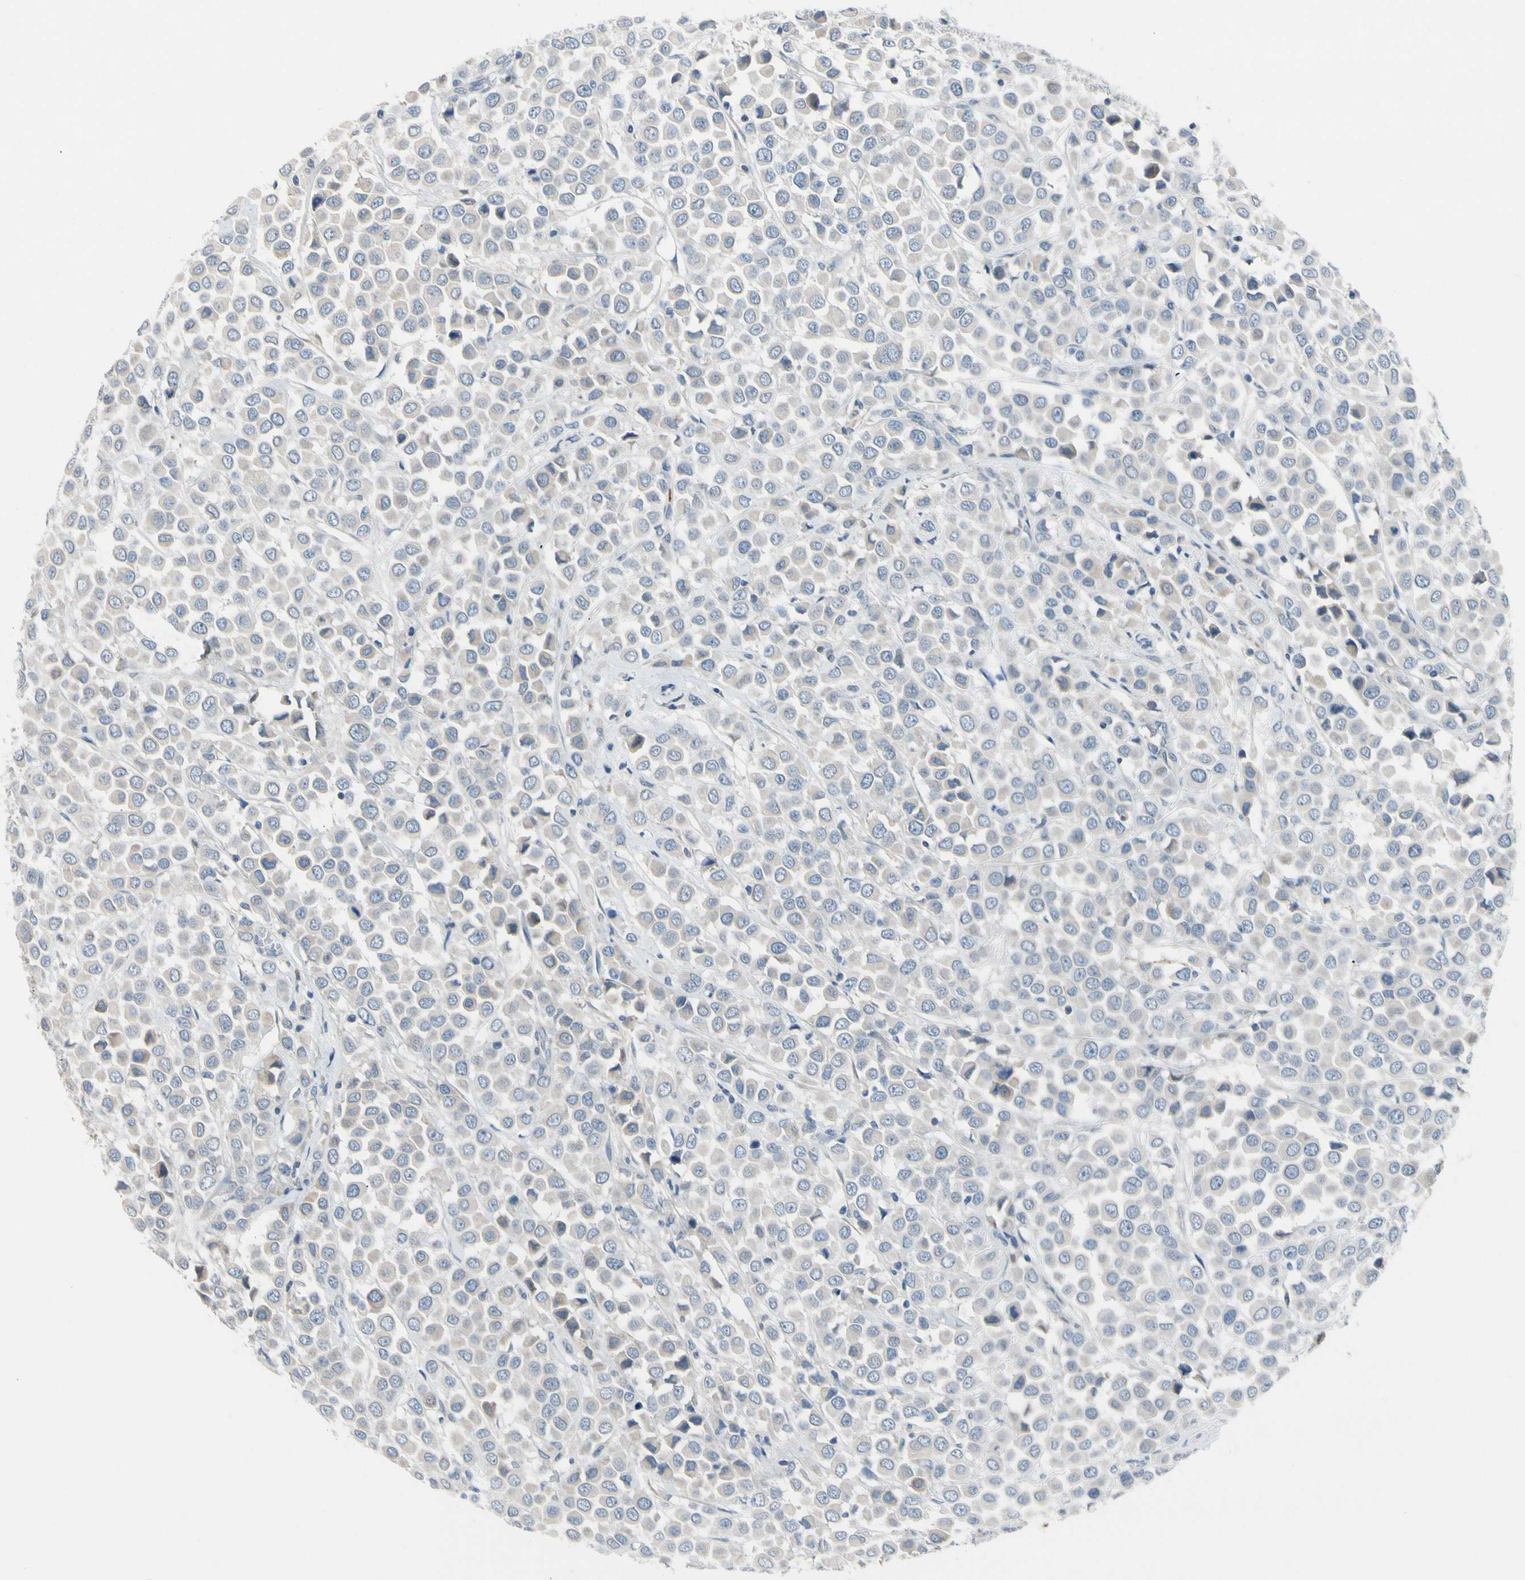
{"staining": {"intensity": "negative", "quantity": "none", "location": "none"}, "tissue": "breast cancer", "cell_type": "Tumor cells", "image_type": "cancer", "snomed": [{"axis": "morphology", "description": "Duct carcinoma"}, {"axis": "topography", "description": "Breast"}], "caption": "Immunohistochemical staining of breast infiltrating ductal carcinoma exhibits no significant expression in tumor cells.", "gene": "CNDP1", "patient": {"sex": "female", "age": 61}}